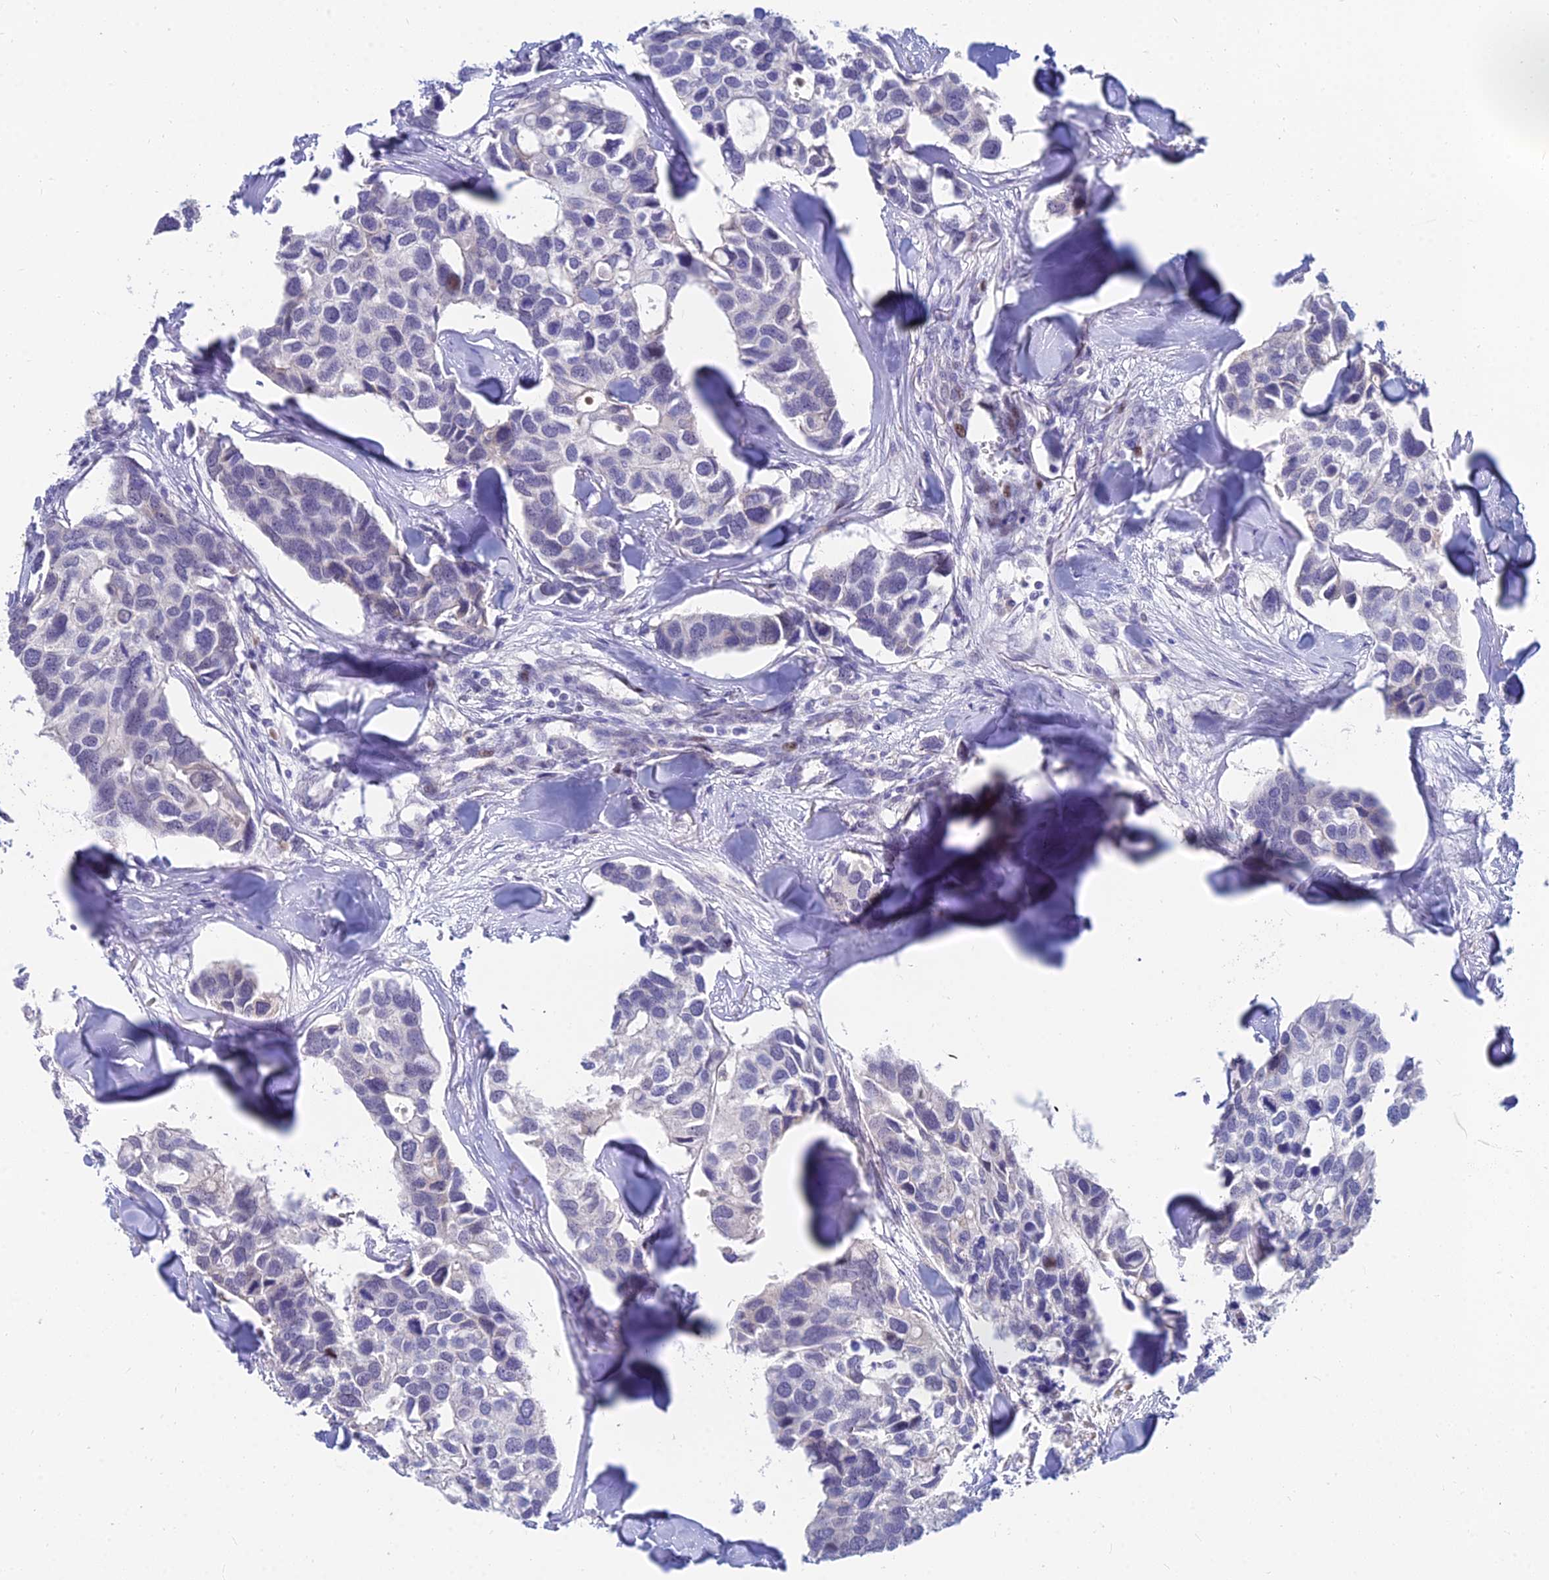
{"staining": {"intensity": "negative", "quantity": "none", "location": "none"}, "tissue": "breast cancer", "cell_type": "Tumor cells", "image_type": "cancer", "snomed": [{"axis": "morphology", "description": "Duct carcinoma"}, {"axis": "topography", "description": "Breast"}], "caption": "This micrograph is of breast invasive ductal carcinoma stained with IHC to label a protein in brown with the nuclei are counter-stained blue. There is no staining in tumor cells.", "gene": "GOLGA6D", "patient": {"sex": "female", "age": 83}}